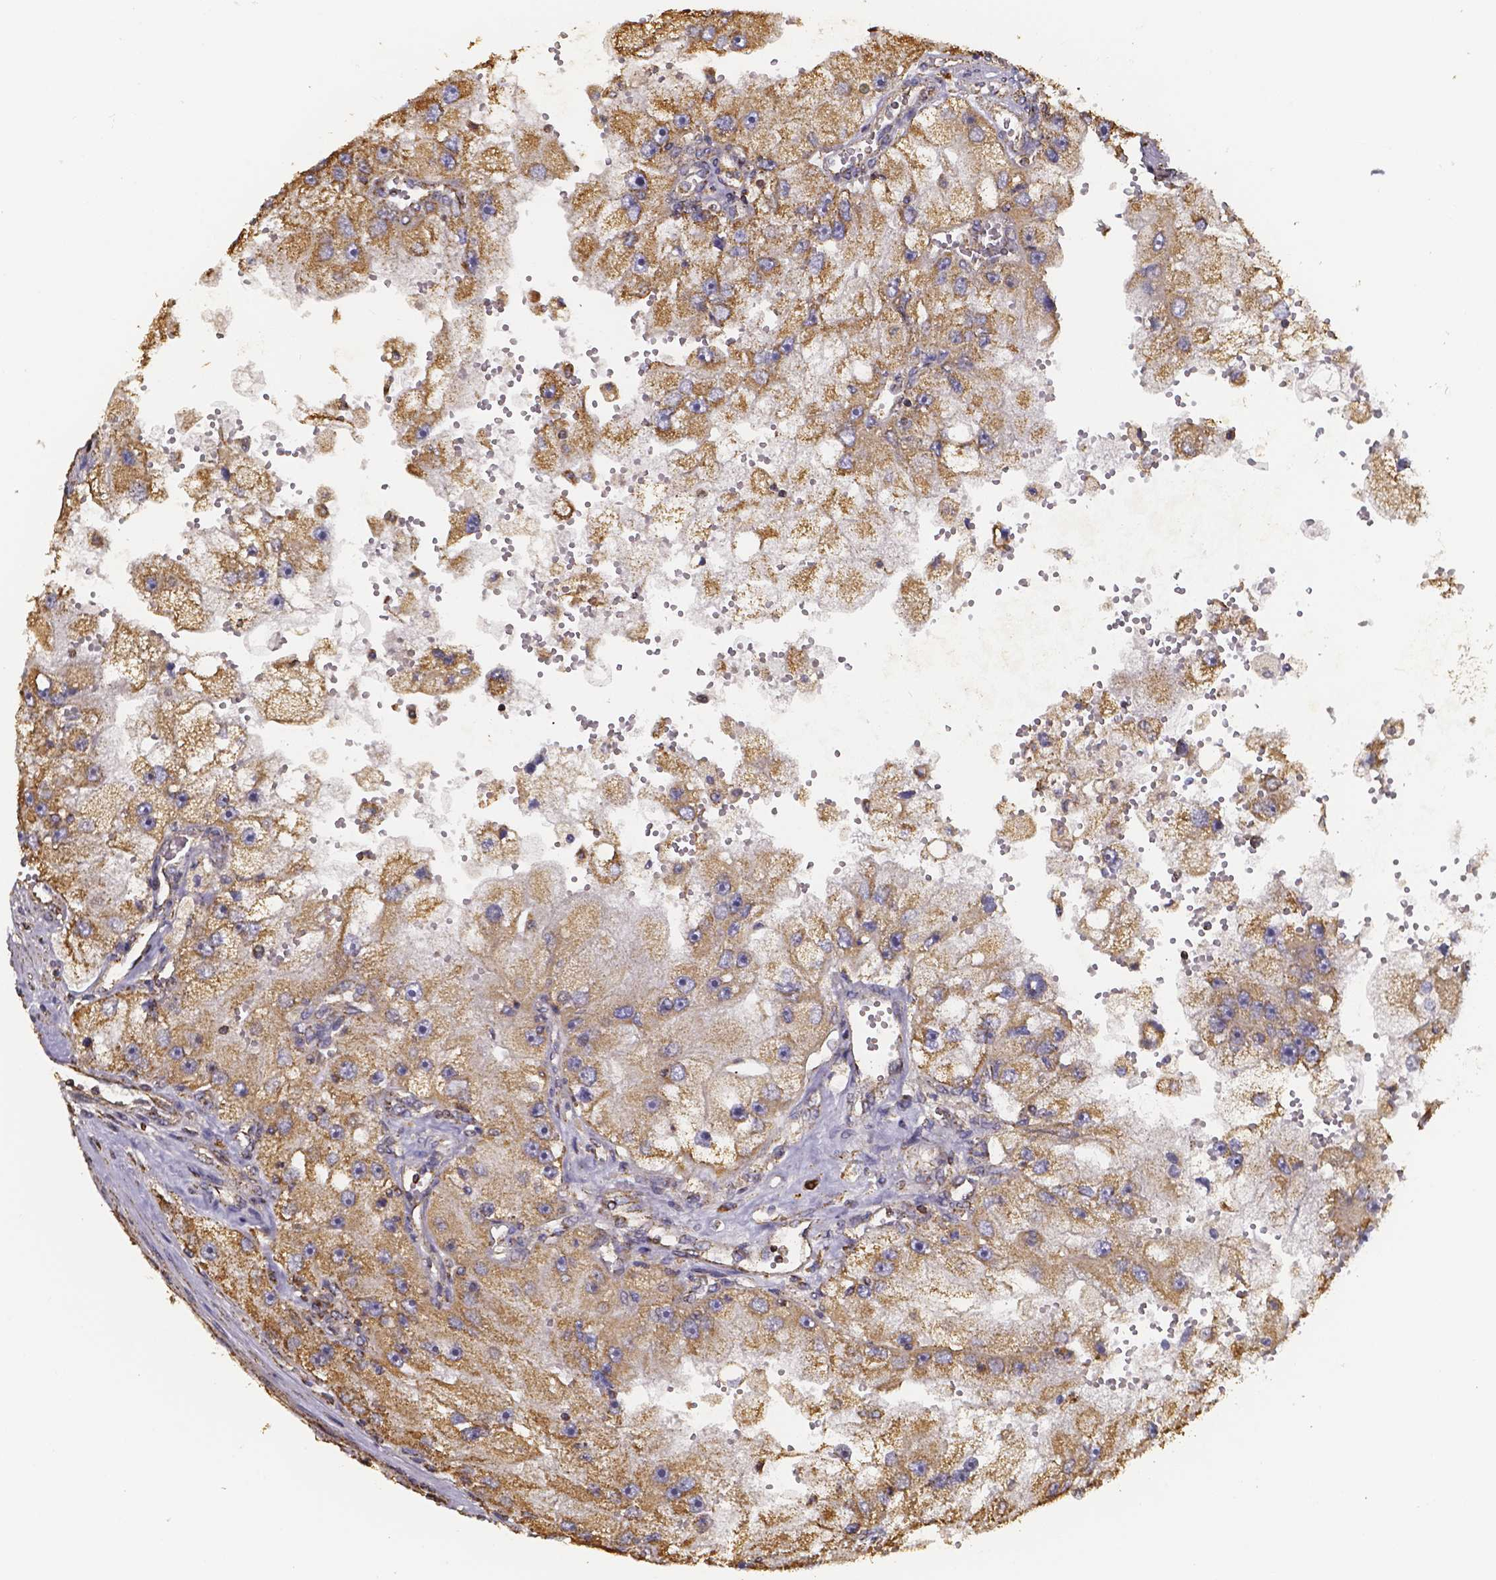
{"staining": {"intensity": "moderate", "quantity": ">75%", "location": "cytoplasmic/membranous"}, "tissue": "renal cancer", "cell_type": "Tumor cells", "image_type": "cancer", "snomed": [{"axis": "morphology", "description": "Adenocarcinoma, NOS"}, {"axis": "topography", "description": "Kidney"}], "caption": "Protein expression analysis of adenocarcinoma (renal) displays moderate cytoplasmic/membranous staining in approximately >75% of tumor cells.", "gene": "SLC35D2", "patient": {"sex": "male", "age": 63}}